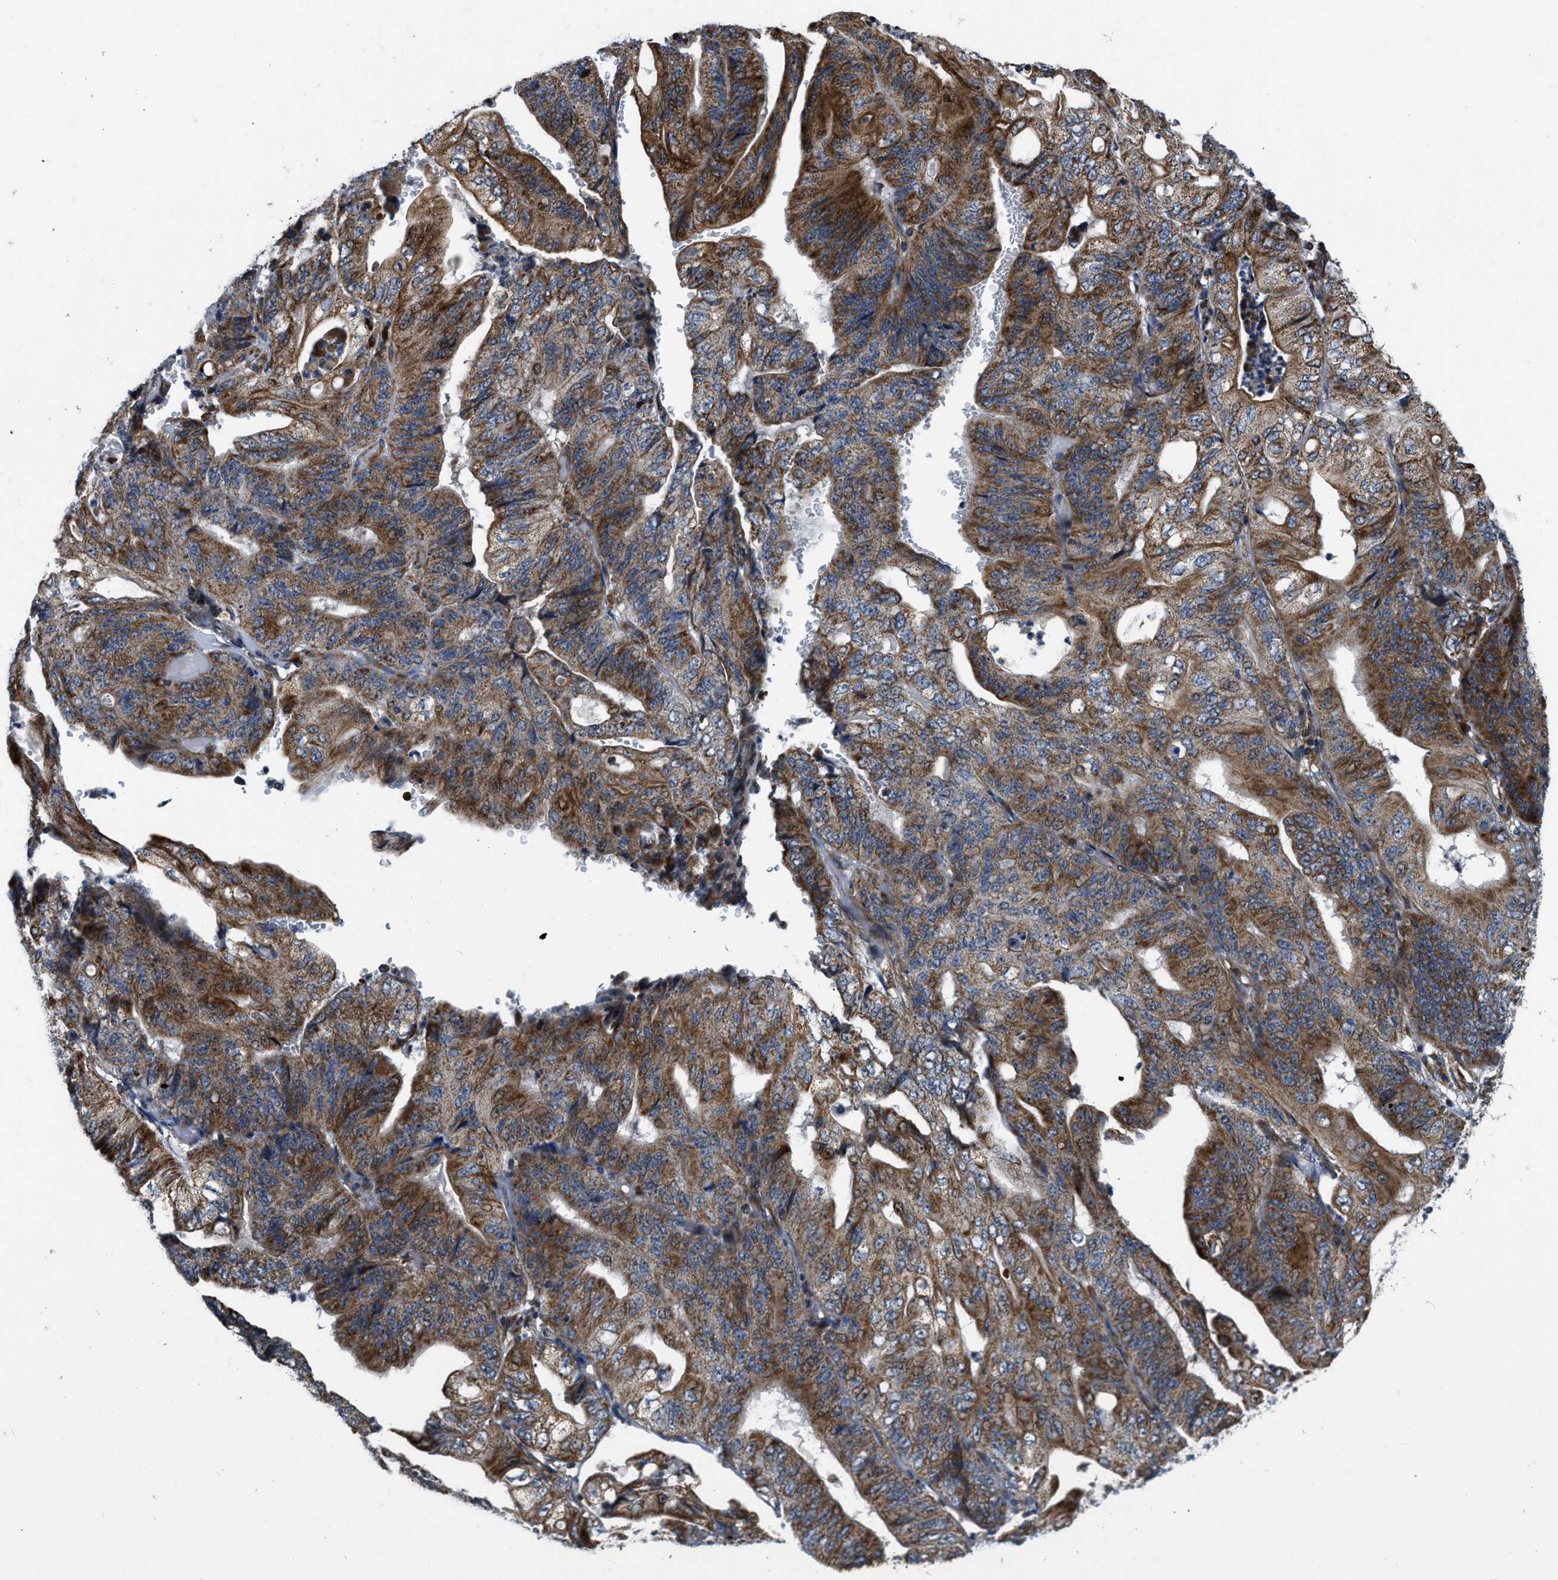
{"staining": {"intensity": "strong", "quantity": ">75%", "location": "cytoplasmic/membranous"}, "tissue": "stomach cancer", "cell_type": "Tumor cells", "image_type": "cancer", "snomed": [{"axis": "morphology", "description": "Adenocarcinoma, NOS"}, {"axis": "topography", "description": "Stomach"}], "caption": "This is a histology image of immunohistochemistry (IHC) staining of stomach adenocarcinoma, which shows strong staining in the cytoplasmic/membranous of tumor cells.", "gene": "GSDME", "patient": {"sex": "female", "age": 73}}